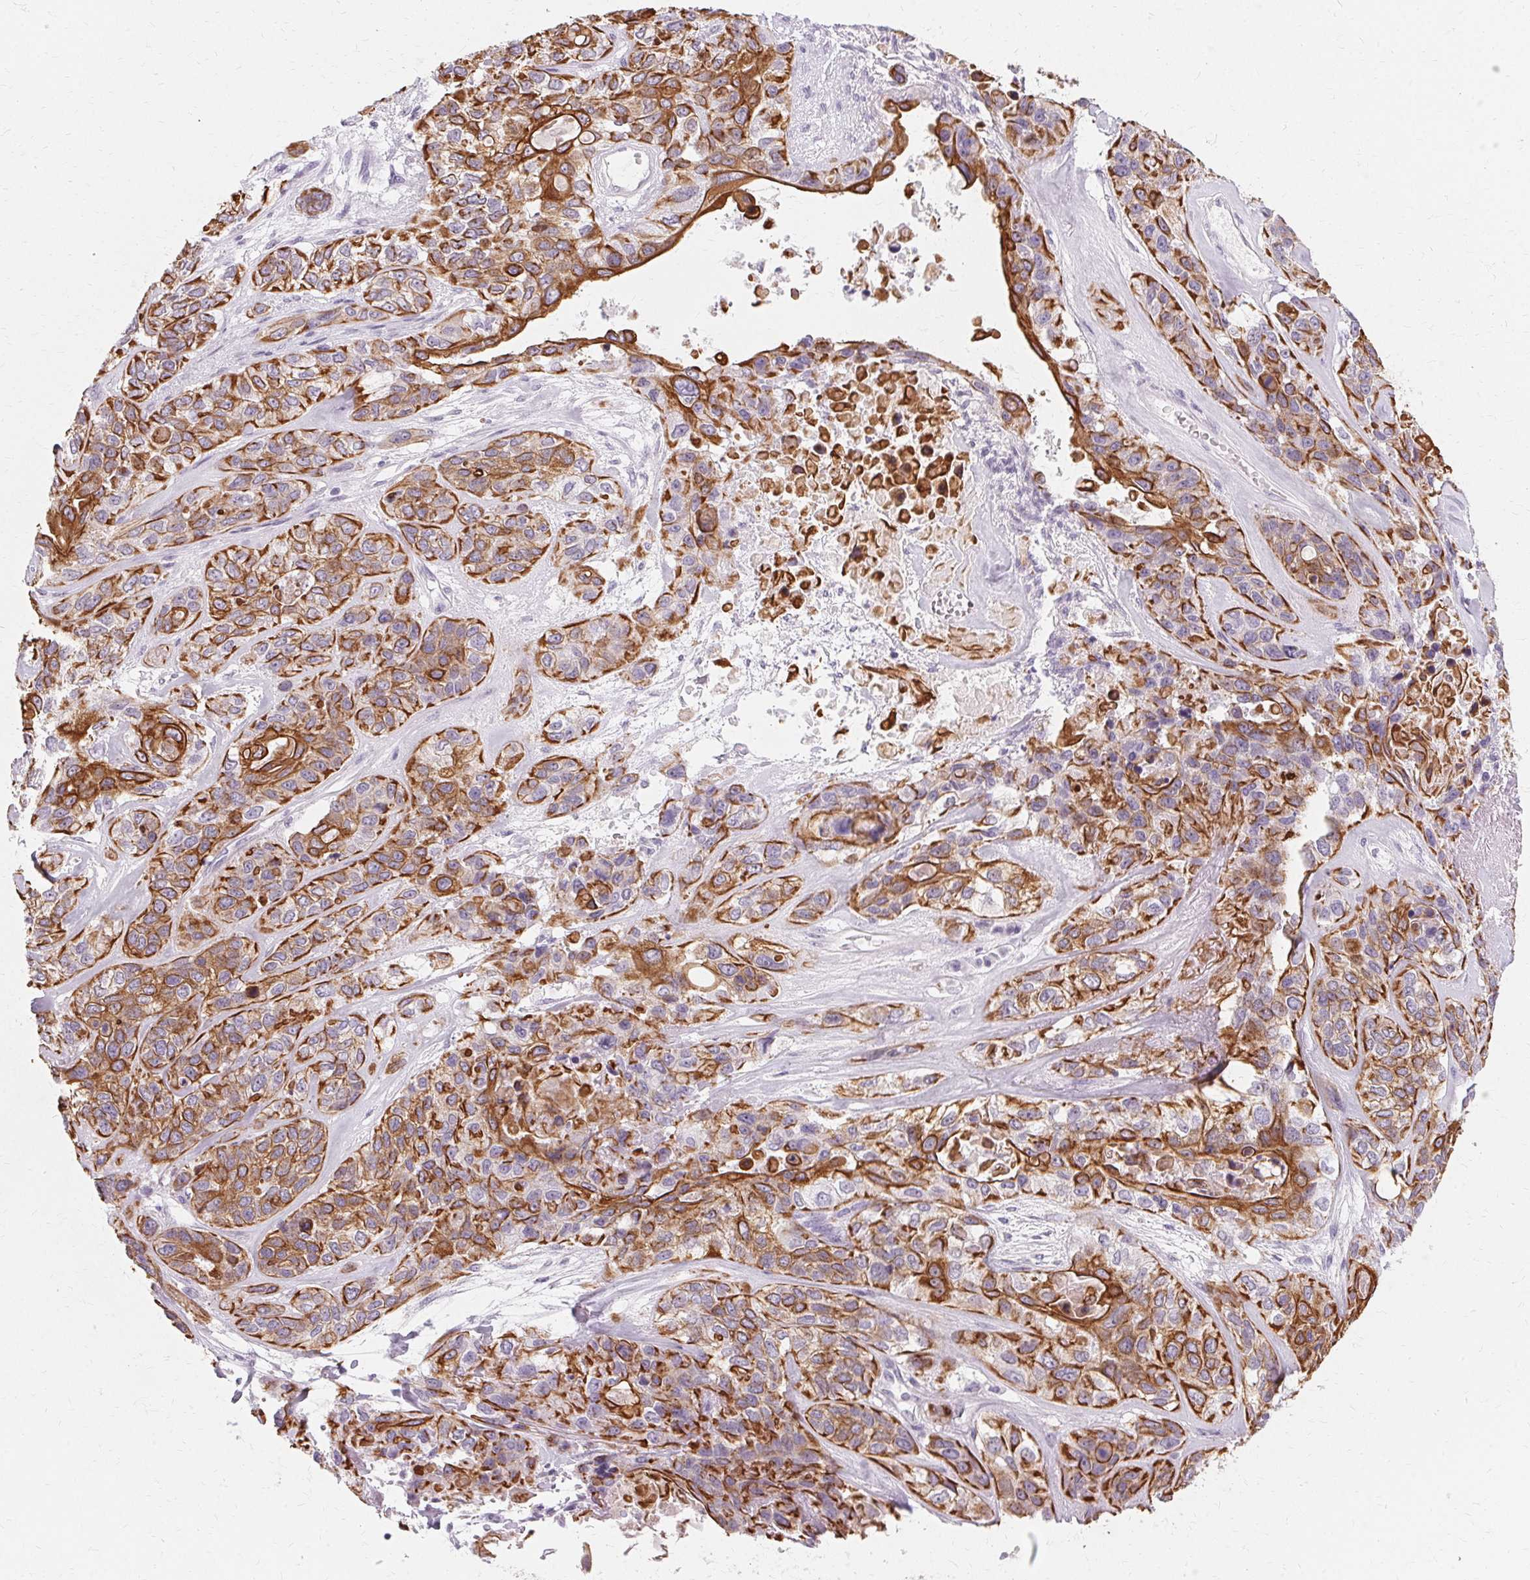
{"staining": {"intensity": "moderate", "quantity": ">75%", "location": "cytoplasmic/membranous"}, "tissue": "lung cancer", "cell_type": "Tumor cells", "image_type": "cancer", "snomed": [{"axis": "morphology", "description": "Squamous cell carcinoma, NOS"}, {"axis": "topography", "description": "Lung"}], "caption": "Protein expression analysis of human squamous cell carcinoma (lung) reveals moderate cytoplasmic/membranous expression in approximately >75% of tumor cells.", "gene": "KRT6C", "patient": {"sex": "female", "age": 70}}